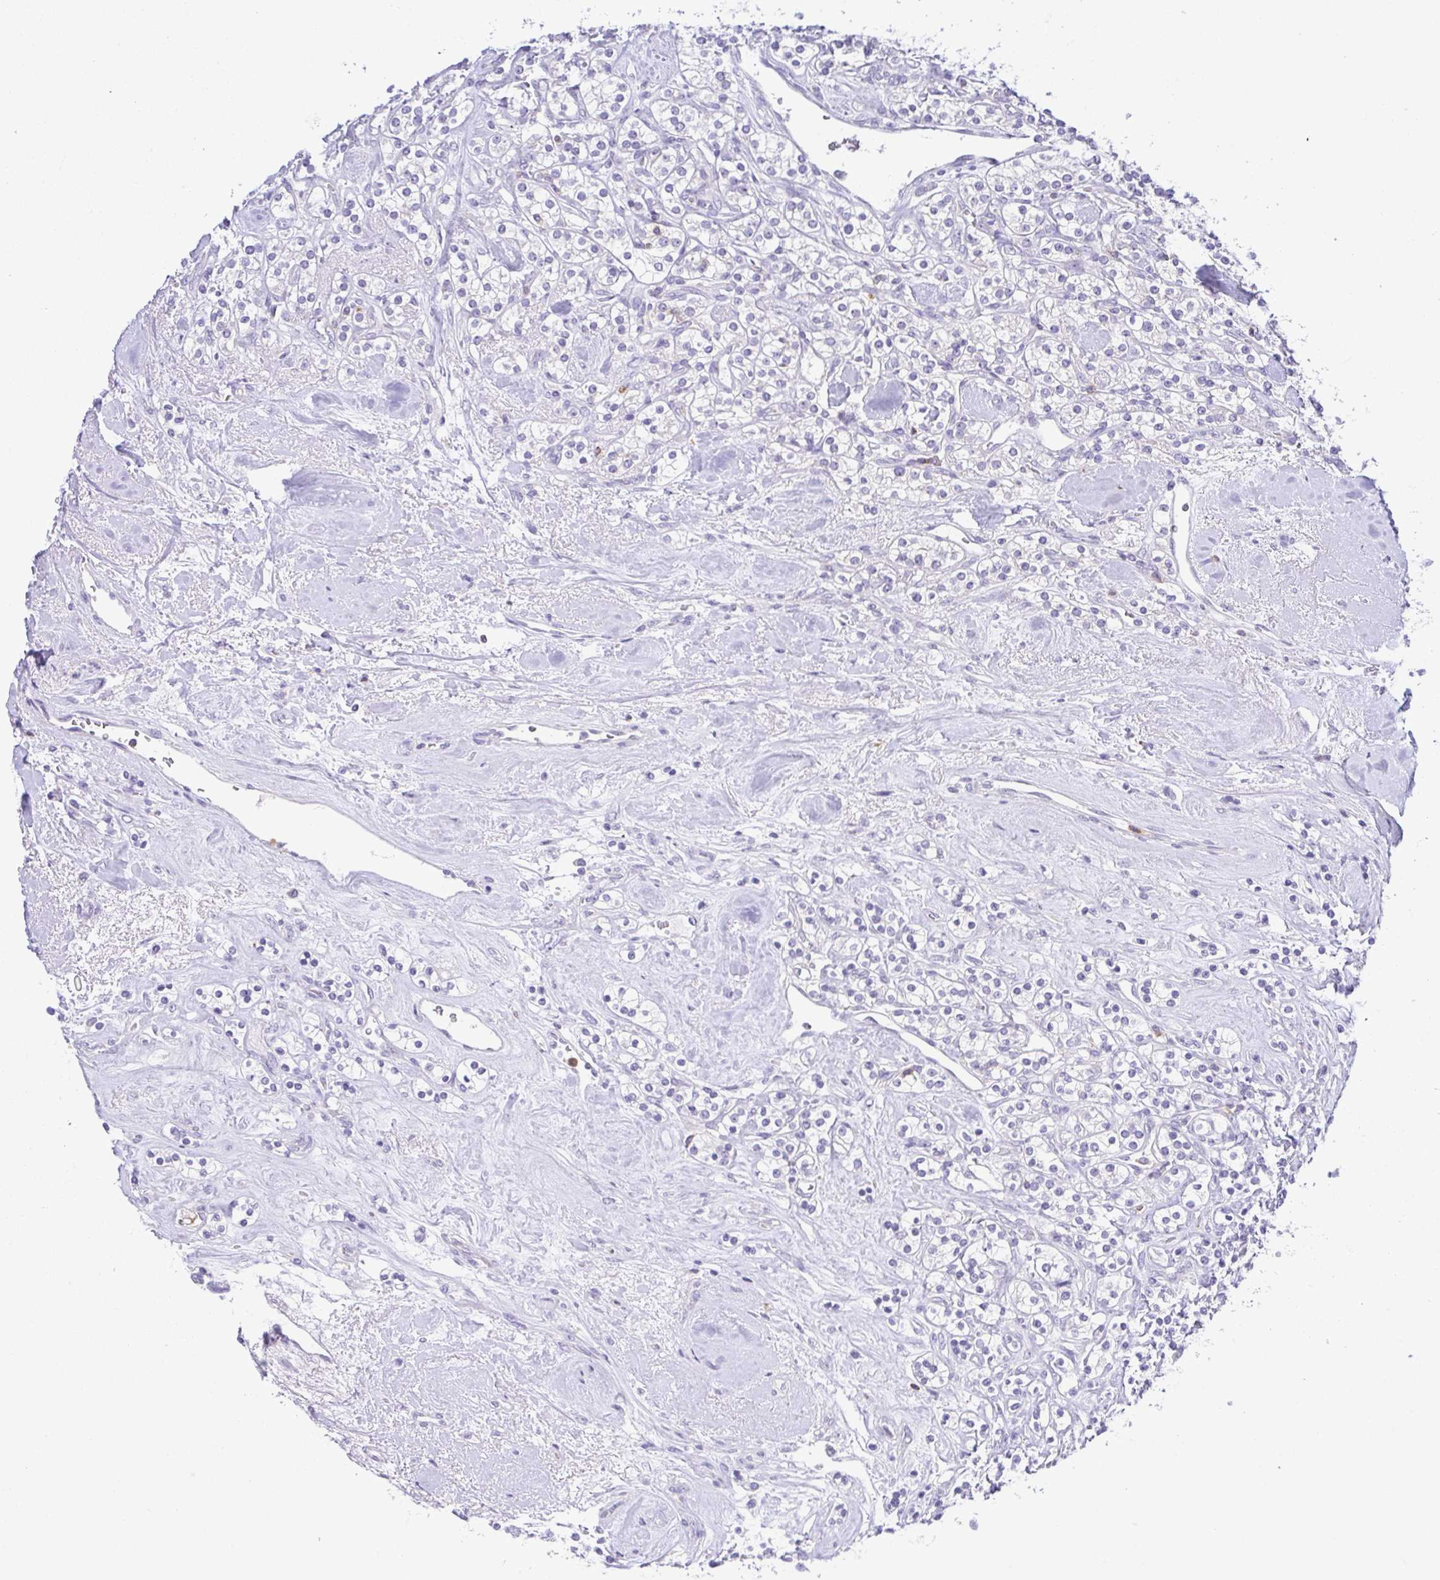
{"staining": {"intensity": "negative", "quantity": "none", "location": "none"}, "tissue": "renal cancer", "cell_type": "Tumor cells", "image_type": "cancer", "snomed": [{"axis": "morphology", "description": "Adenocarcinoma, NOS"}, {"axis": "topography", "description": "Kidney"}], "caption": "This is an IHC photomicrograph of human renal adenocarcinoma. There is no staining in tumor cells.", "gene": "PGLYRP1", "patient": {"sex": "male", "age": 77}}